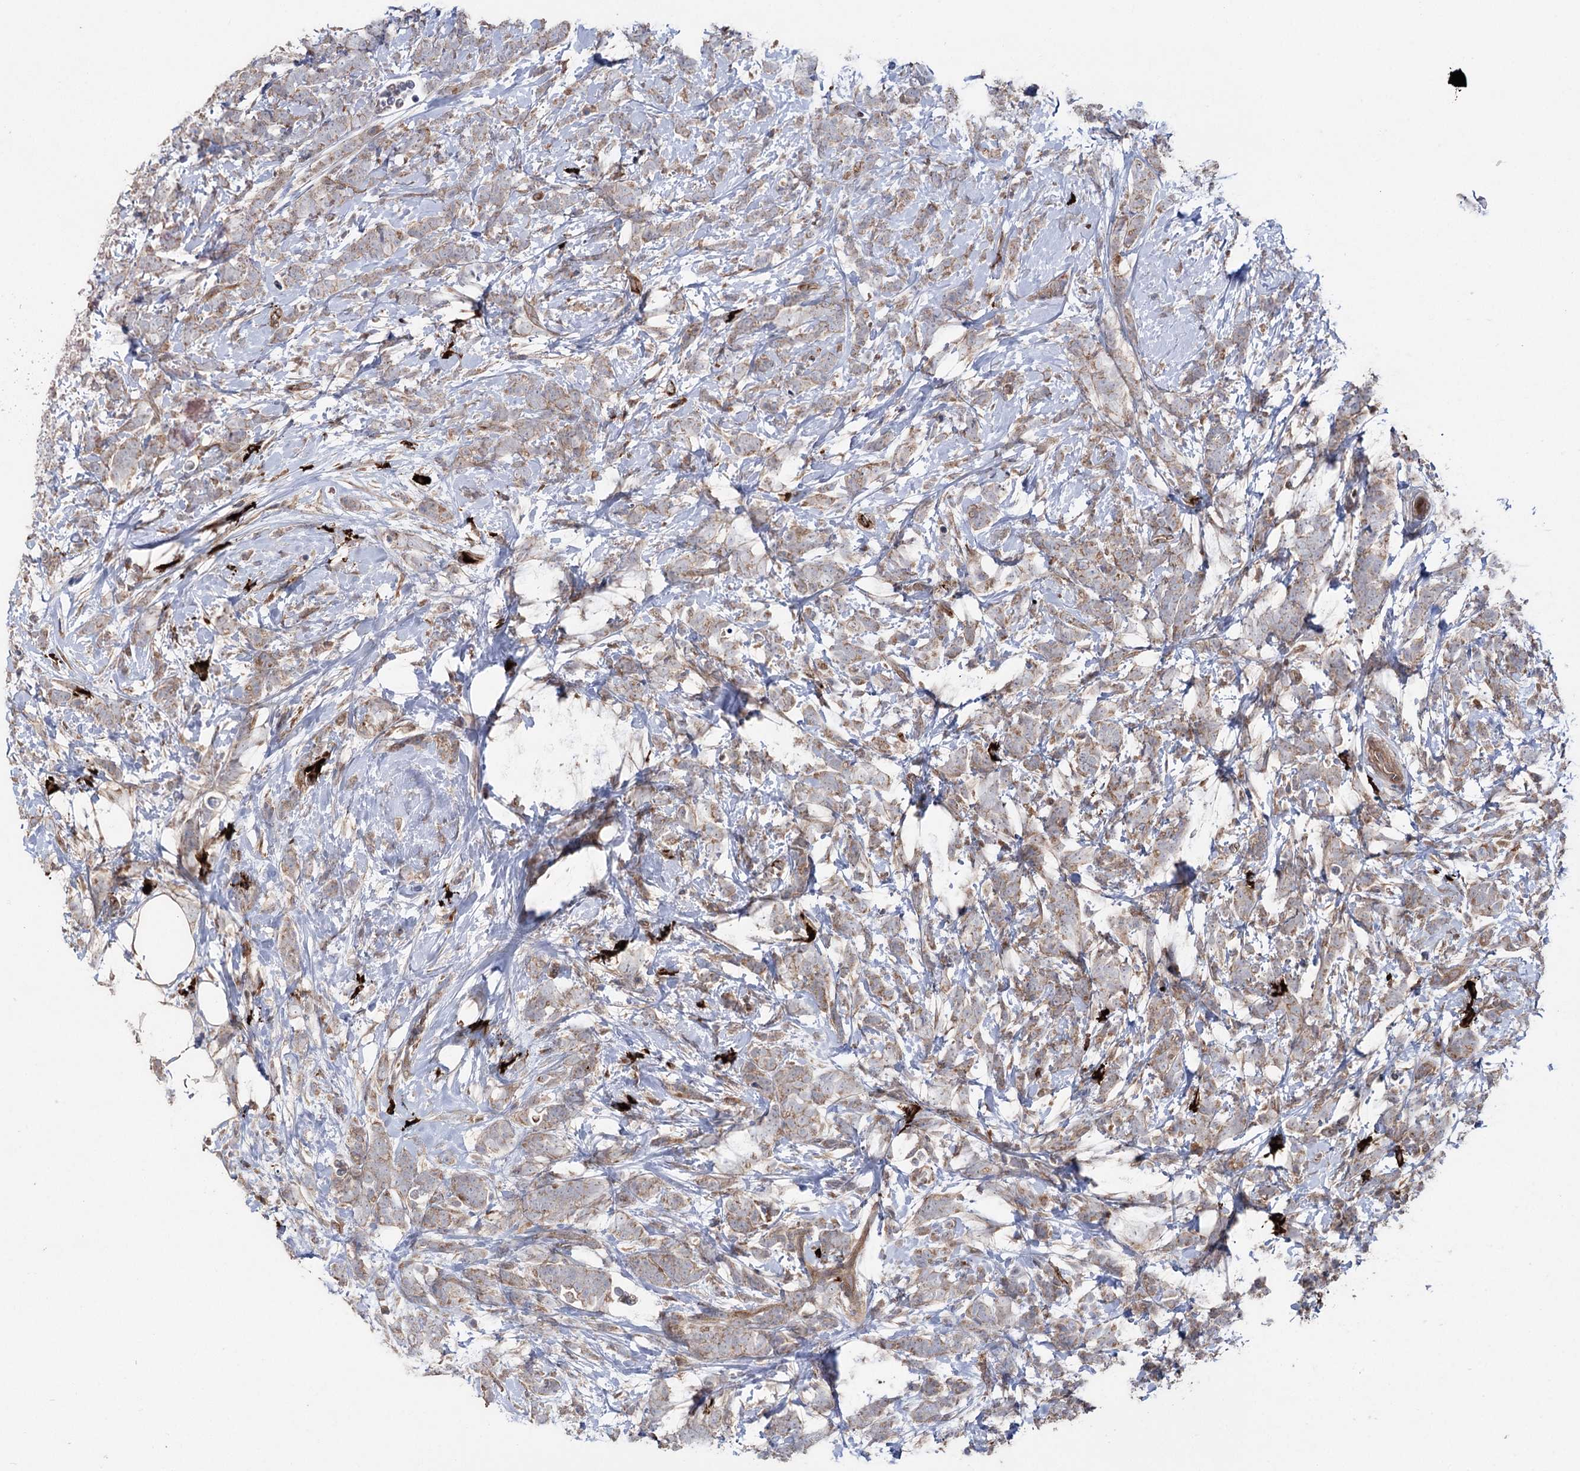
{"staining": {"intensity": "weak", "quantity": ">75%", "location": "cytoplasmic/membranous"}, "tissue": "breast cancer", "cell_type": "Tumor cells", "image_type": "cancer", "snomed": [{"axis": "morphology", "description": "Lobular carcinoma"}, {"axis": "topography", "description": "Breast"}], "caption": "About >75% of tumor cells in human breast cancer show weak cytoplasmic/membranous protein expression as visualized by brown immunohistochemical staining.", "gene": "OTUD1", "patient": {"sex": "female", "age": 58}}